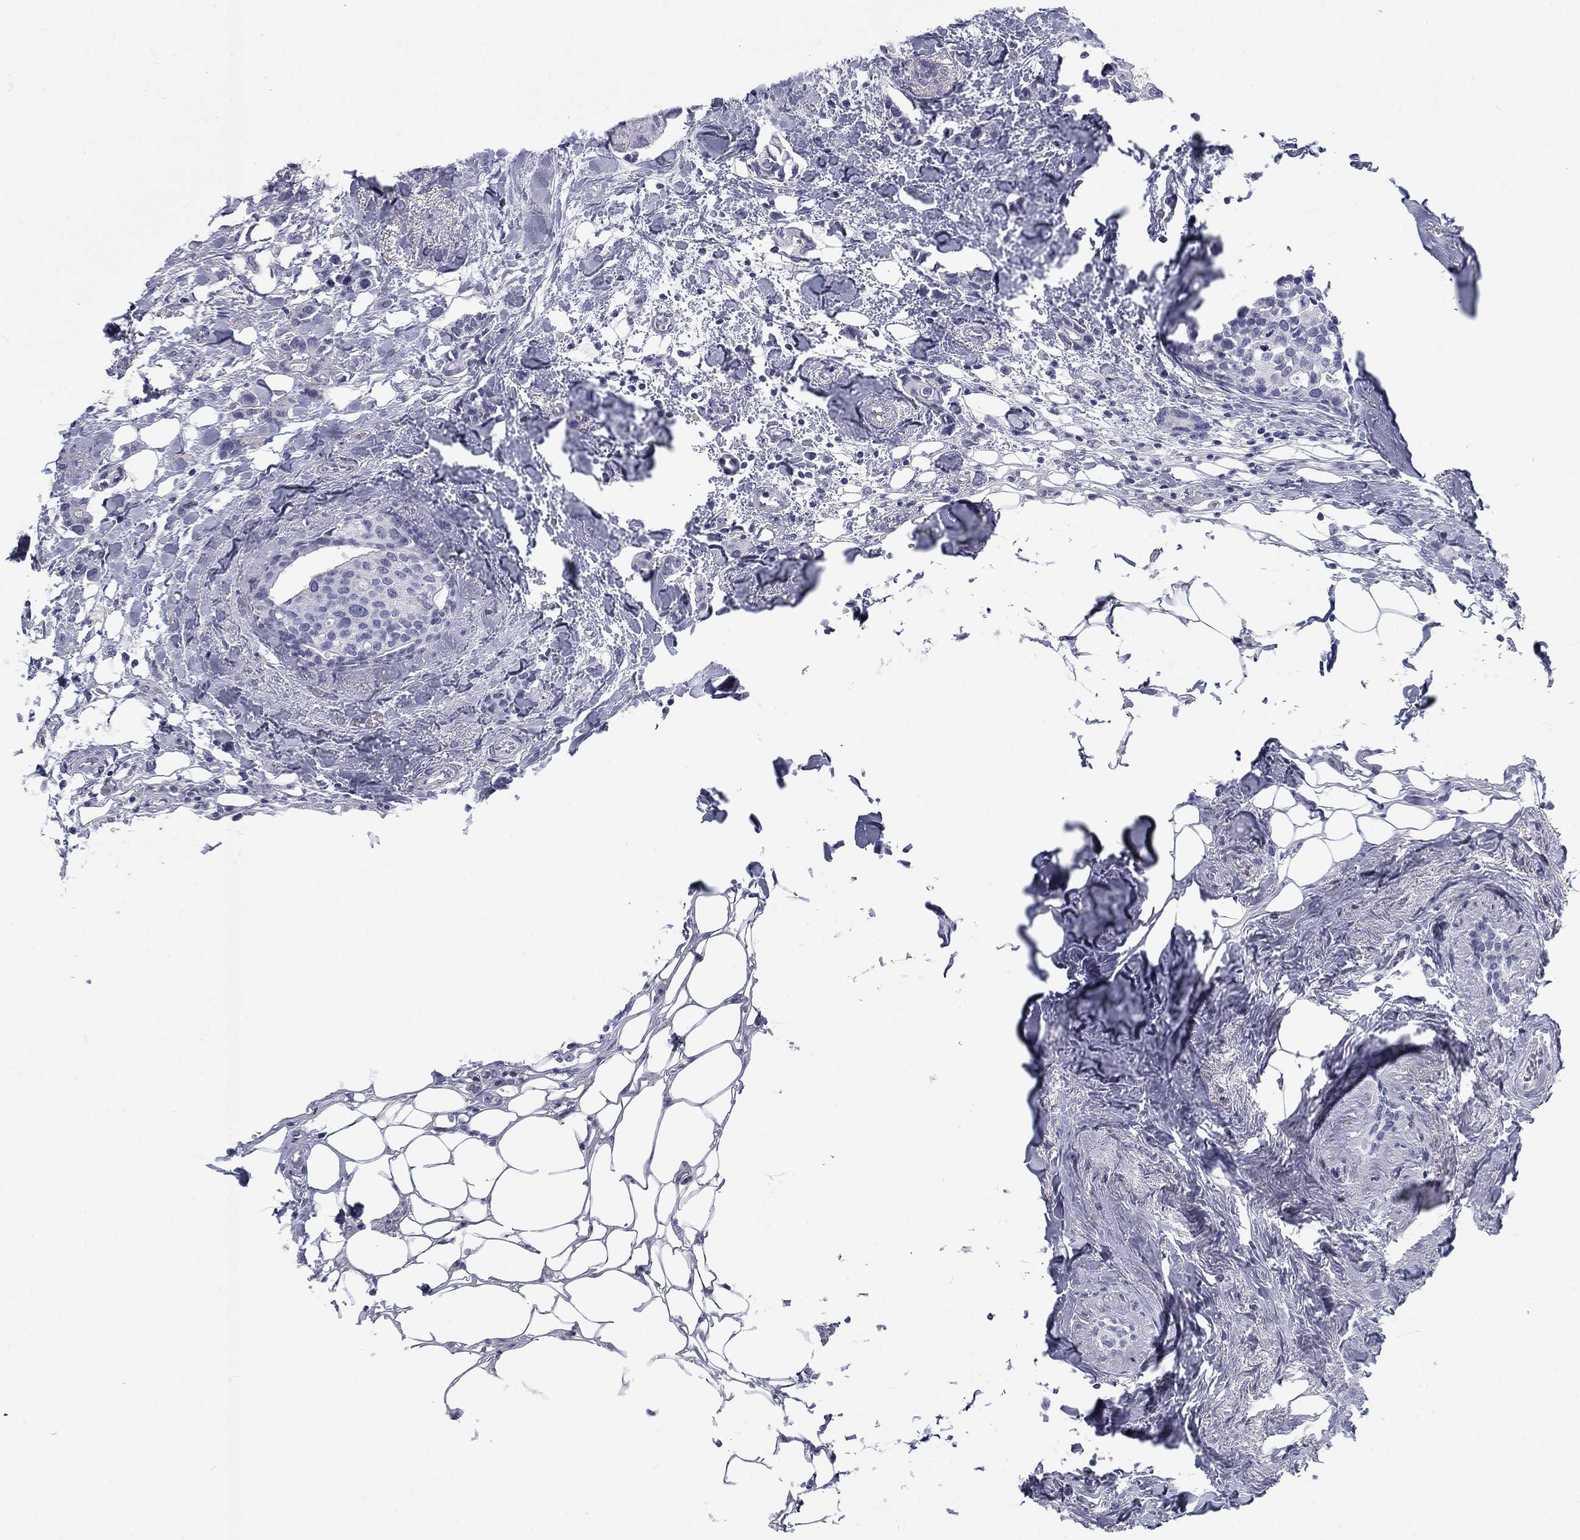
{"staining": {"intensity": "negative", "quantity": "none", "location": "none"}, "tissue": "breast cancer", "cell_type": "Tumor cells", "image_type": "cancer", "snomed": [{"axis": "morphology", "description": "Duct carcinoma"}, {"axis": "topography", "description": "Breast"}], "caption": "Invasive ductal carcinoma (breast) was stained to show a protein in brown. There is no significant expression in tumor cells. (DAB immunohistochemistry (IHC) visualized using brightfield microscopy, high magnification).", "gene": "CALB1", "patient": {"sex": "female", "age": 83}}